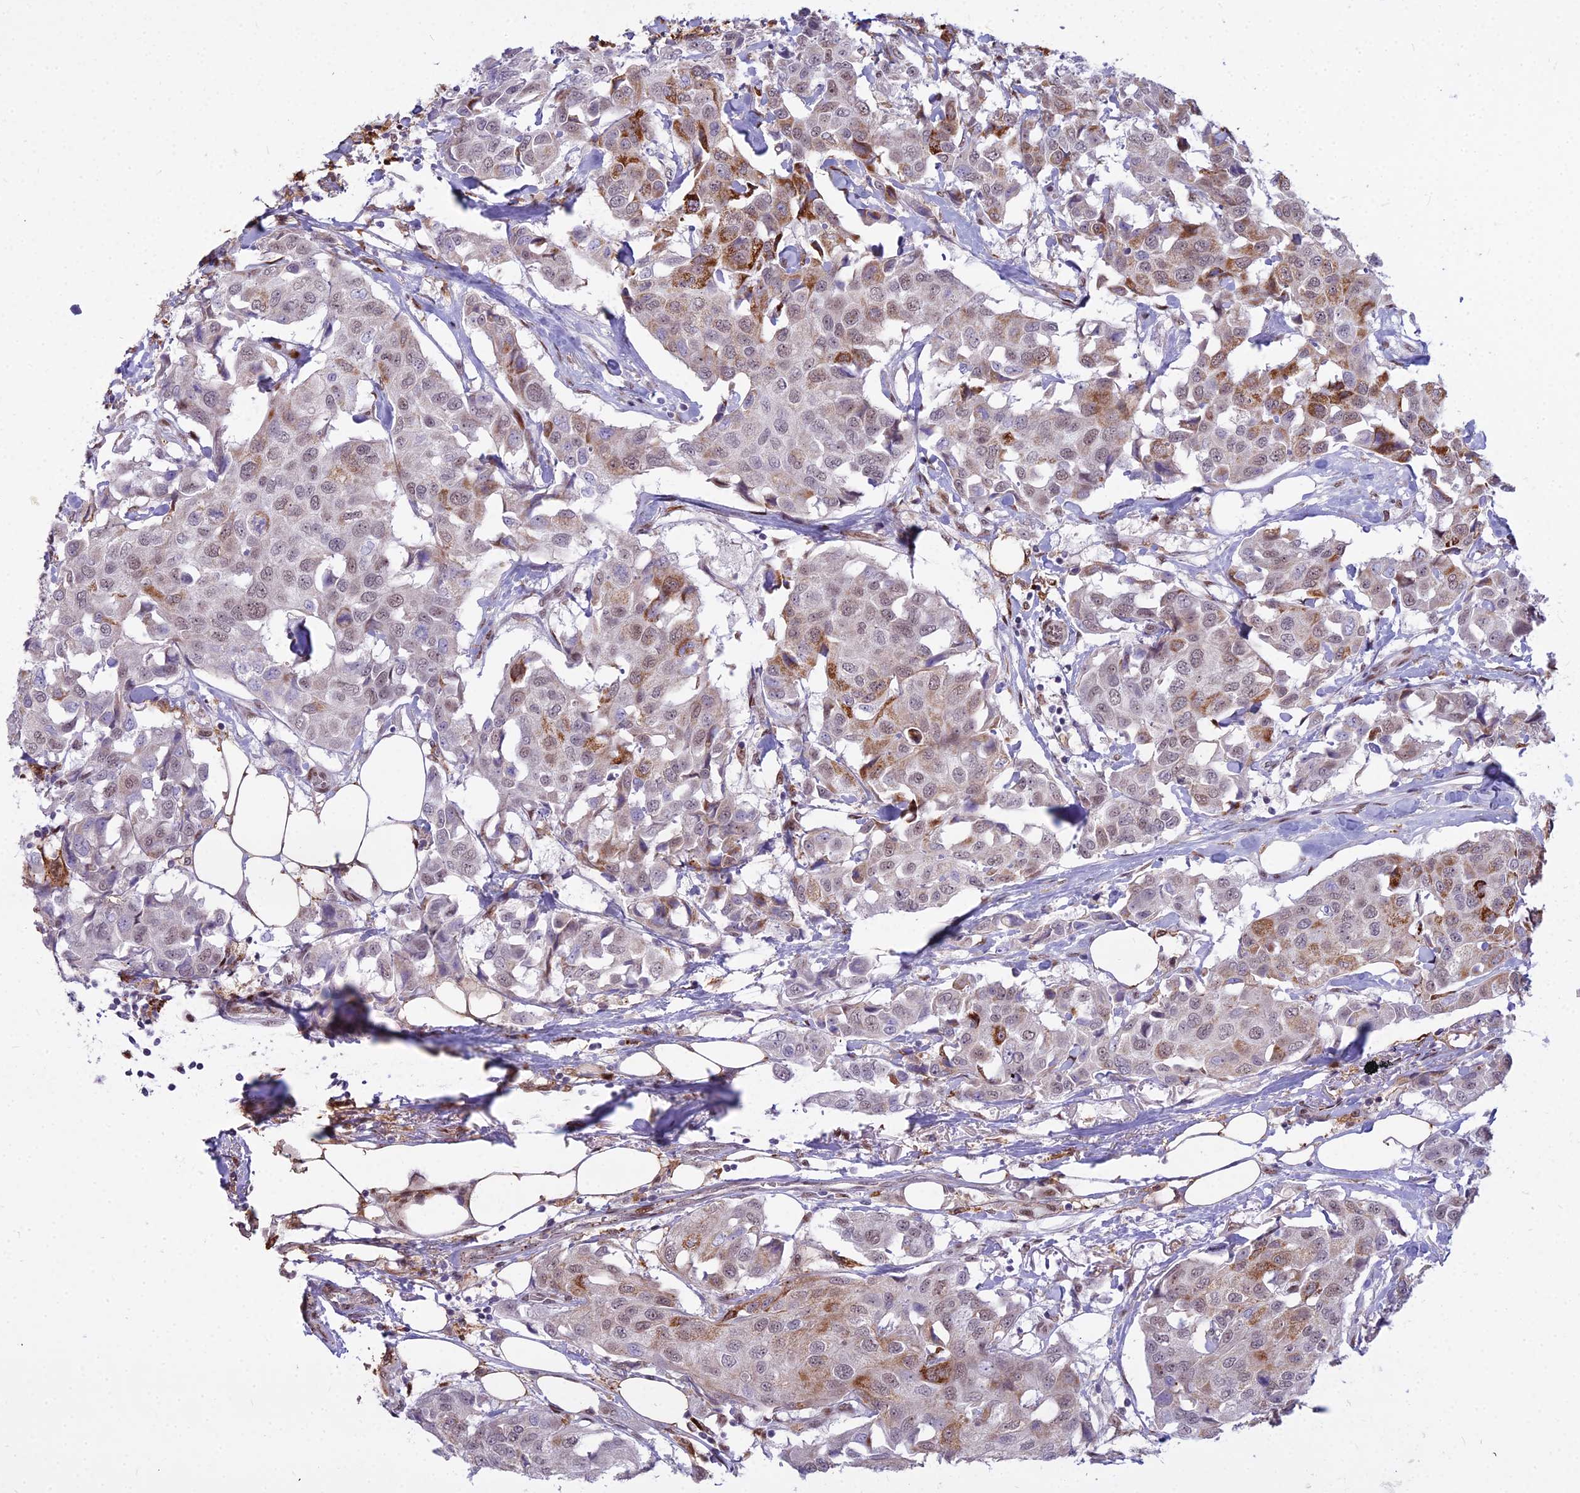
{"staining": {"intensity": "moderate", "quantity": "<25%", "location": "cytoplasmic/membranous,nuclear"}, "tissue": "breast cancer", "cell_type": "Tumor cells", "image_type": "cancer", "snomed": [{"axis": "morphology", "description": "Duct carcinoma"}, {"axis": "topography", "description": "Breast"}], "caption": "The immunohistochemical stain shows moderate cytoplasmic/membranous and nuclear staining in tumor cells of breast infiltrating ductal carcinoma tissue. The staining was performed using DAB (3,3'-diaminobenzidine) to visualize the protein expression in brown, while the nuclei were stained in blue with hematoxylin (Magnification: 20x).", "gene": "ALG10", "patient": {"sex": "female", "age": 80}}